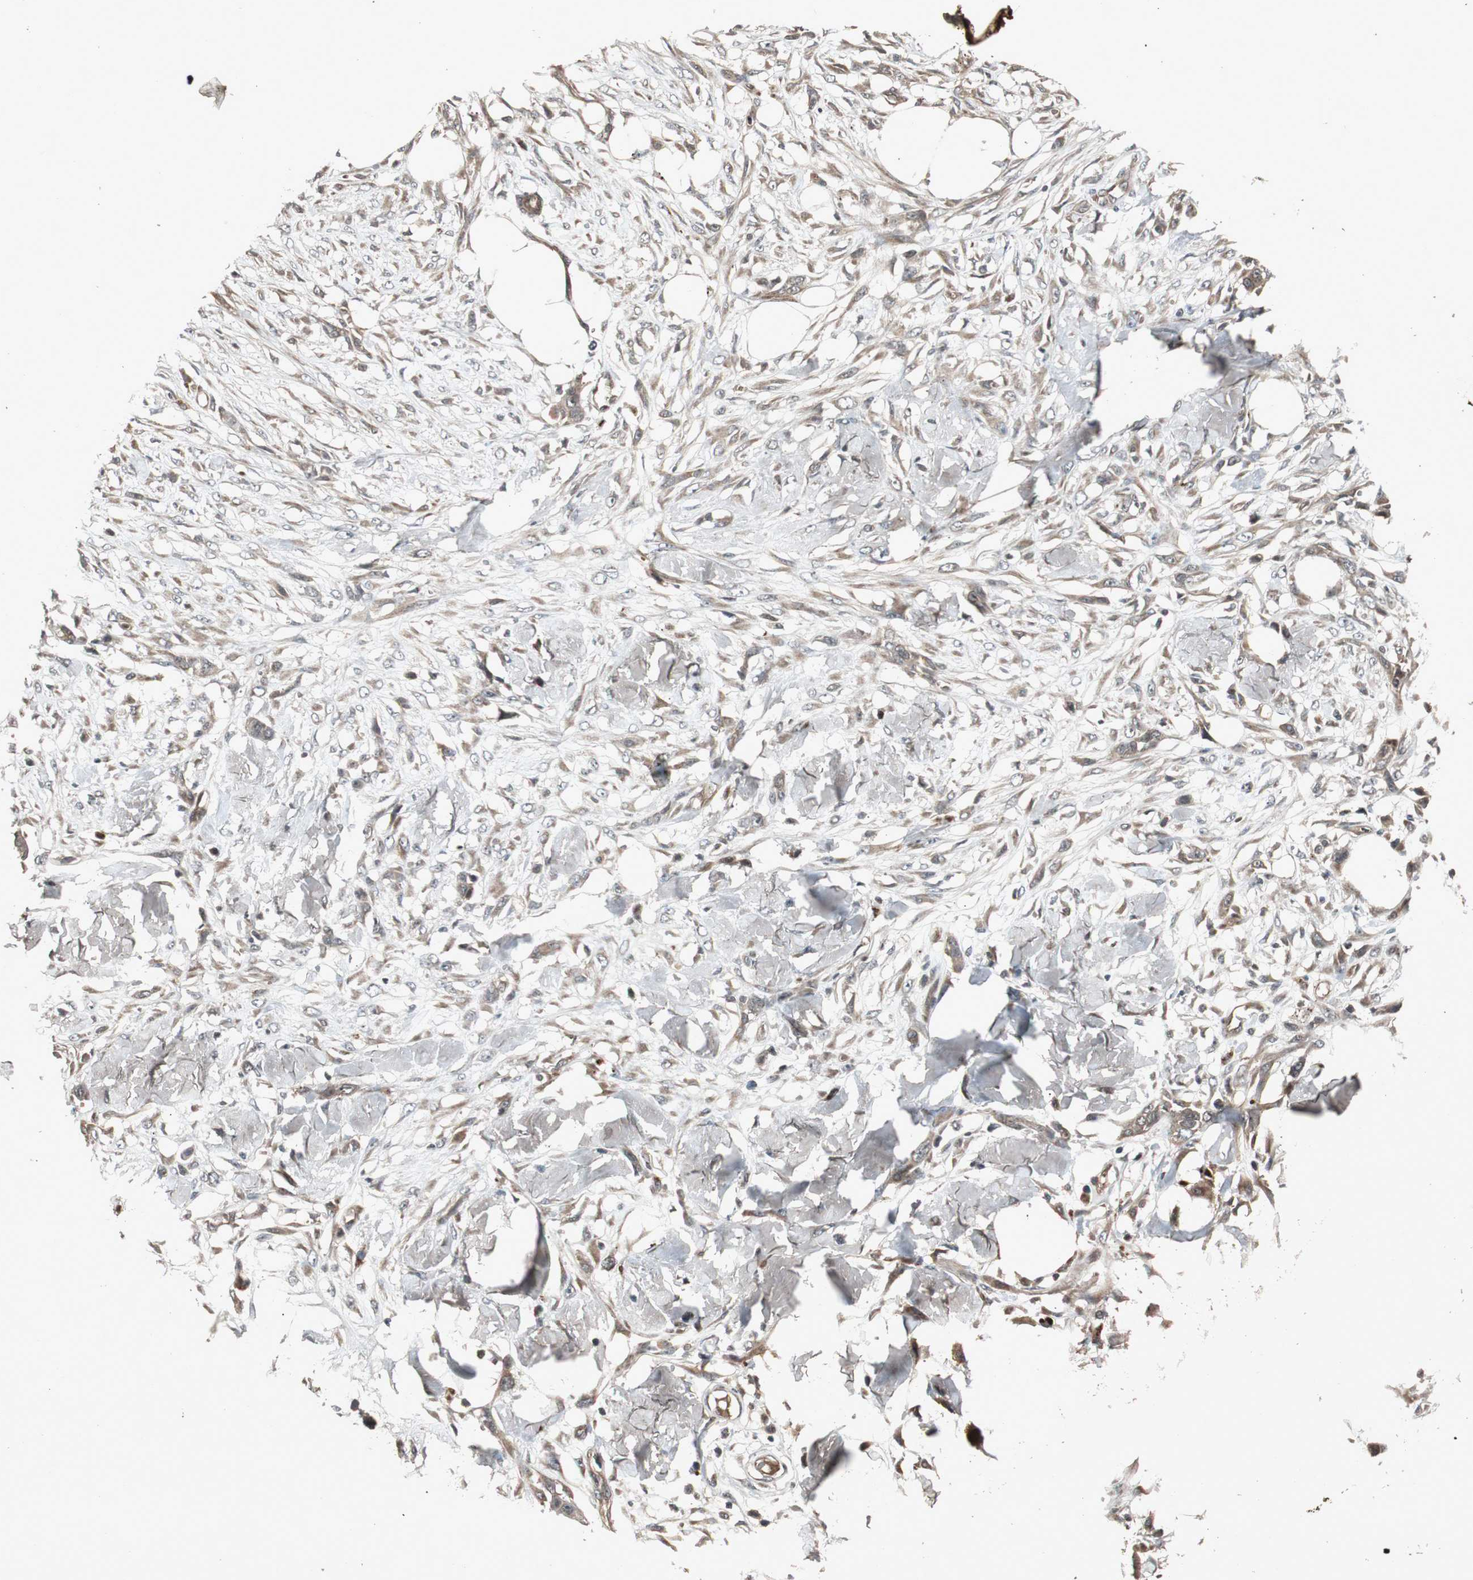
{"staining": {"intensity": "weak", "quantity": ">75%", "location": "cytoplasmic/membranous"}, "tissue": "skin cancer", "cell_type": "Tumor cells", "image_type": "cancer", "snomed": [{"axis": "morphology", "description": "Normal tissue, NOS"}, {"axis": "morphology", "description": "Squamous cell carcinoma, NOS"}, {"axis": "topography", "description": "Skin"}], "caption": "Skin cancer stained with DAB immunohistochemistry (IHC) exhibits low levels of weak cytoplasmic/membranous positivity in approximately >75% of tumor cells.", "gene": "SLIT2", "patient": {"sex": "female", "age": 59}}